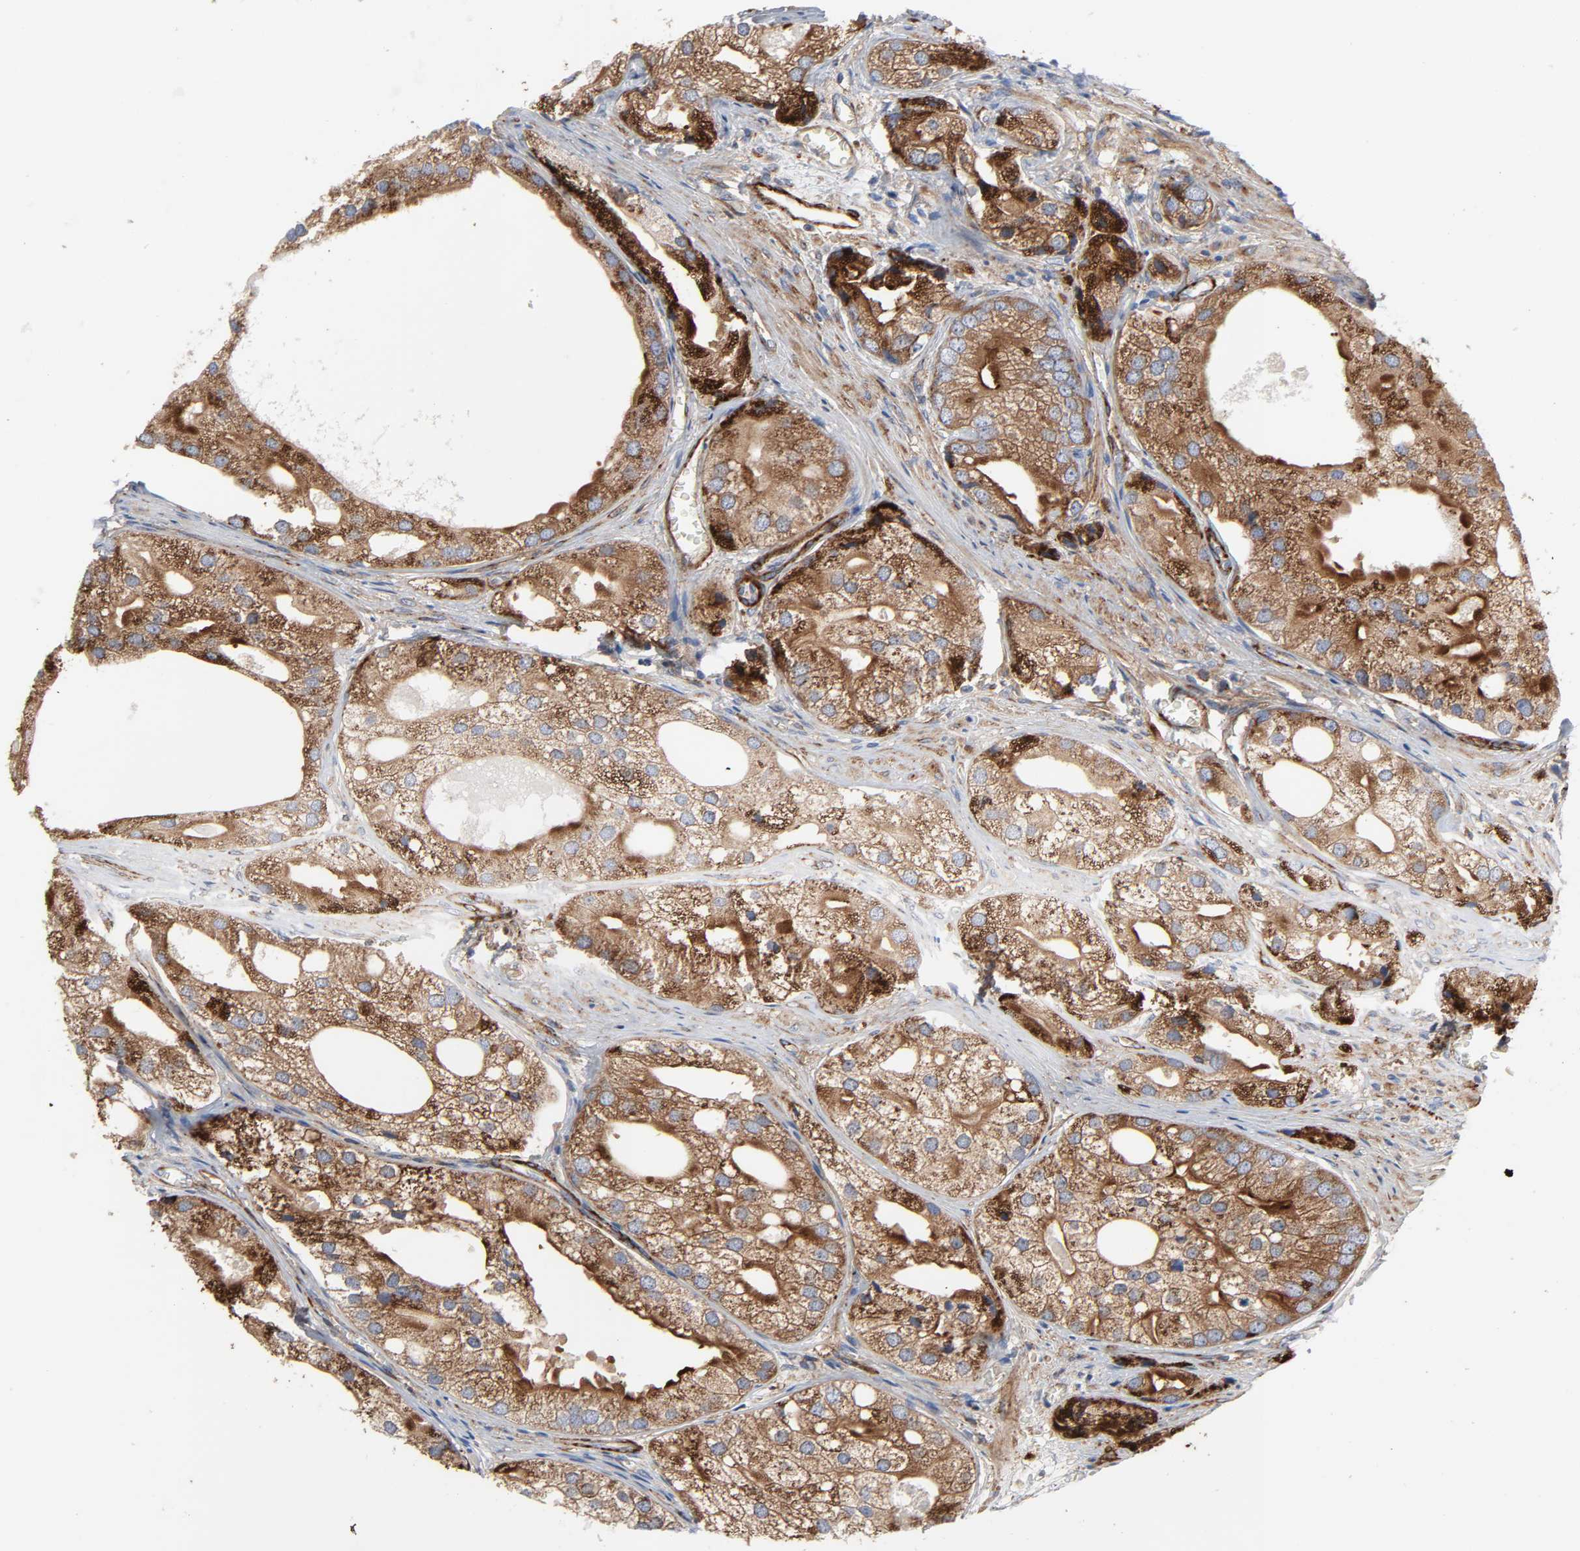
{"staining": {"intensity": "moderate", "quantity": ">75%", "location": "cytoplasmic/membranous"}, "tissue": "prostate cancer", "cell_type": "Tumor cells", "image_type": "cancer", "snomed": [{"axis": "morphology", "description": "Adenocarcinoma, Low grade"}, {"axis": "topography", "description": "Prostate"}], "caption": "Prostate cancer (low-grade adenocarcinoma) tissue demonstrates moderate cytoplasmic/membranous positivity in about >75% of tumor cells, visualized by immunohistochemistry.", "gene": "ARHGAP1", "patient": {"sex": "male", "age": 69}}